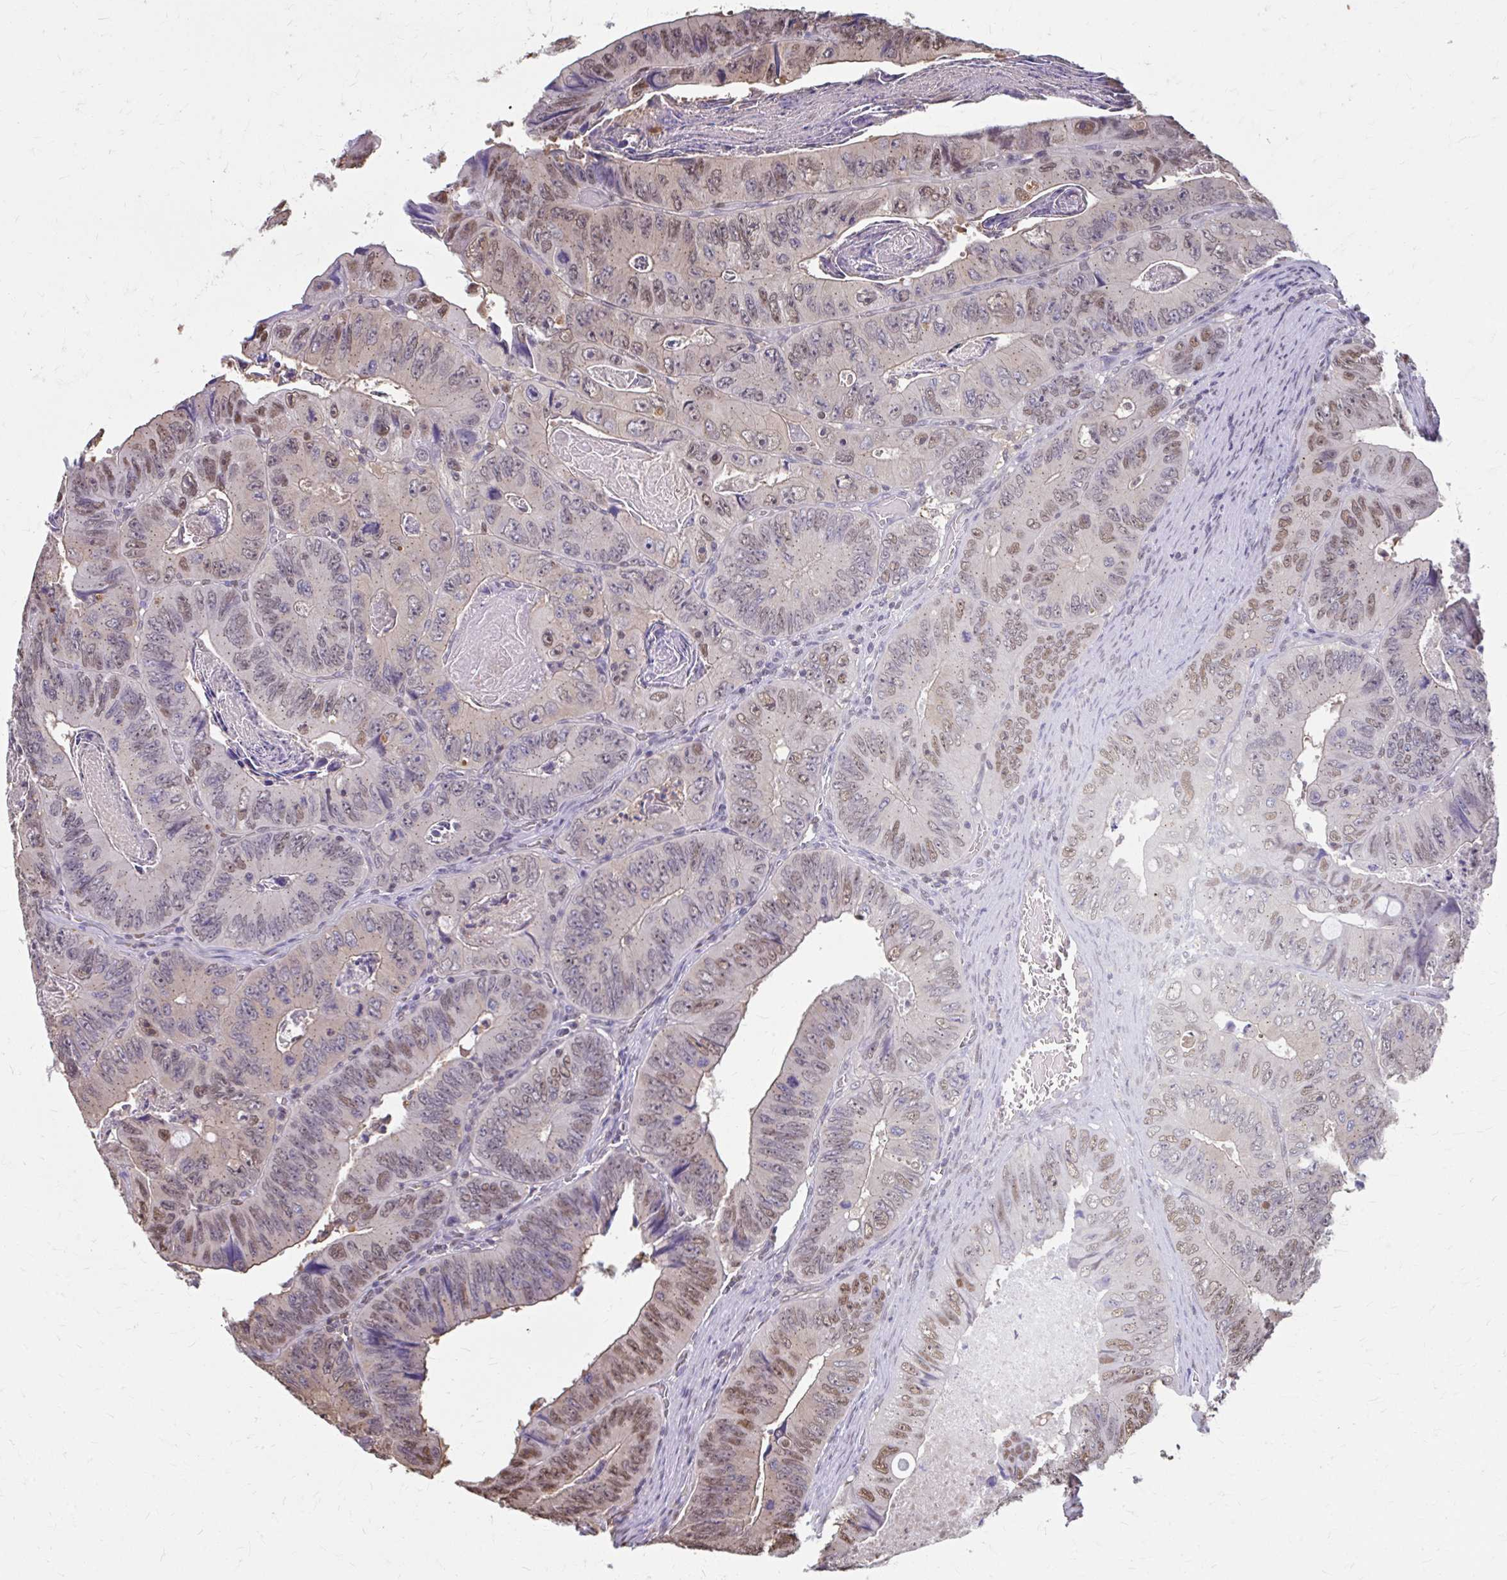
{"staining": {"intensity": "moderate", "quantity": "25%-75%", "location": "nuclear"}, "tissue": "colorectal cancer", "cell_type": "Tumor cells", "image_type": "cancer", "snomed": [{"axis": "morphology", "description": "Adenocarcinoma, NOS"}, {"axis": "topography", "description": "Colon"}], "caption": "DAB immunohistochemical staining of human adenocarcinoma (colorectal) demonstrates moderate nuclear protein staining in about 25%-75% of tumor cells. The protein is stained brown, and the nuclei are stained in blue (DAB (3,3'-diaminobenzidine) IHC with brightfield microscopy, high magnification).", "gene": "ING4", "patient": {"sex": "female", "age": 84}}